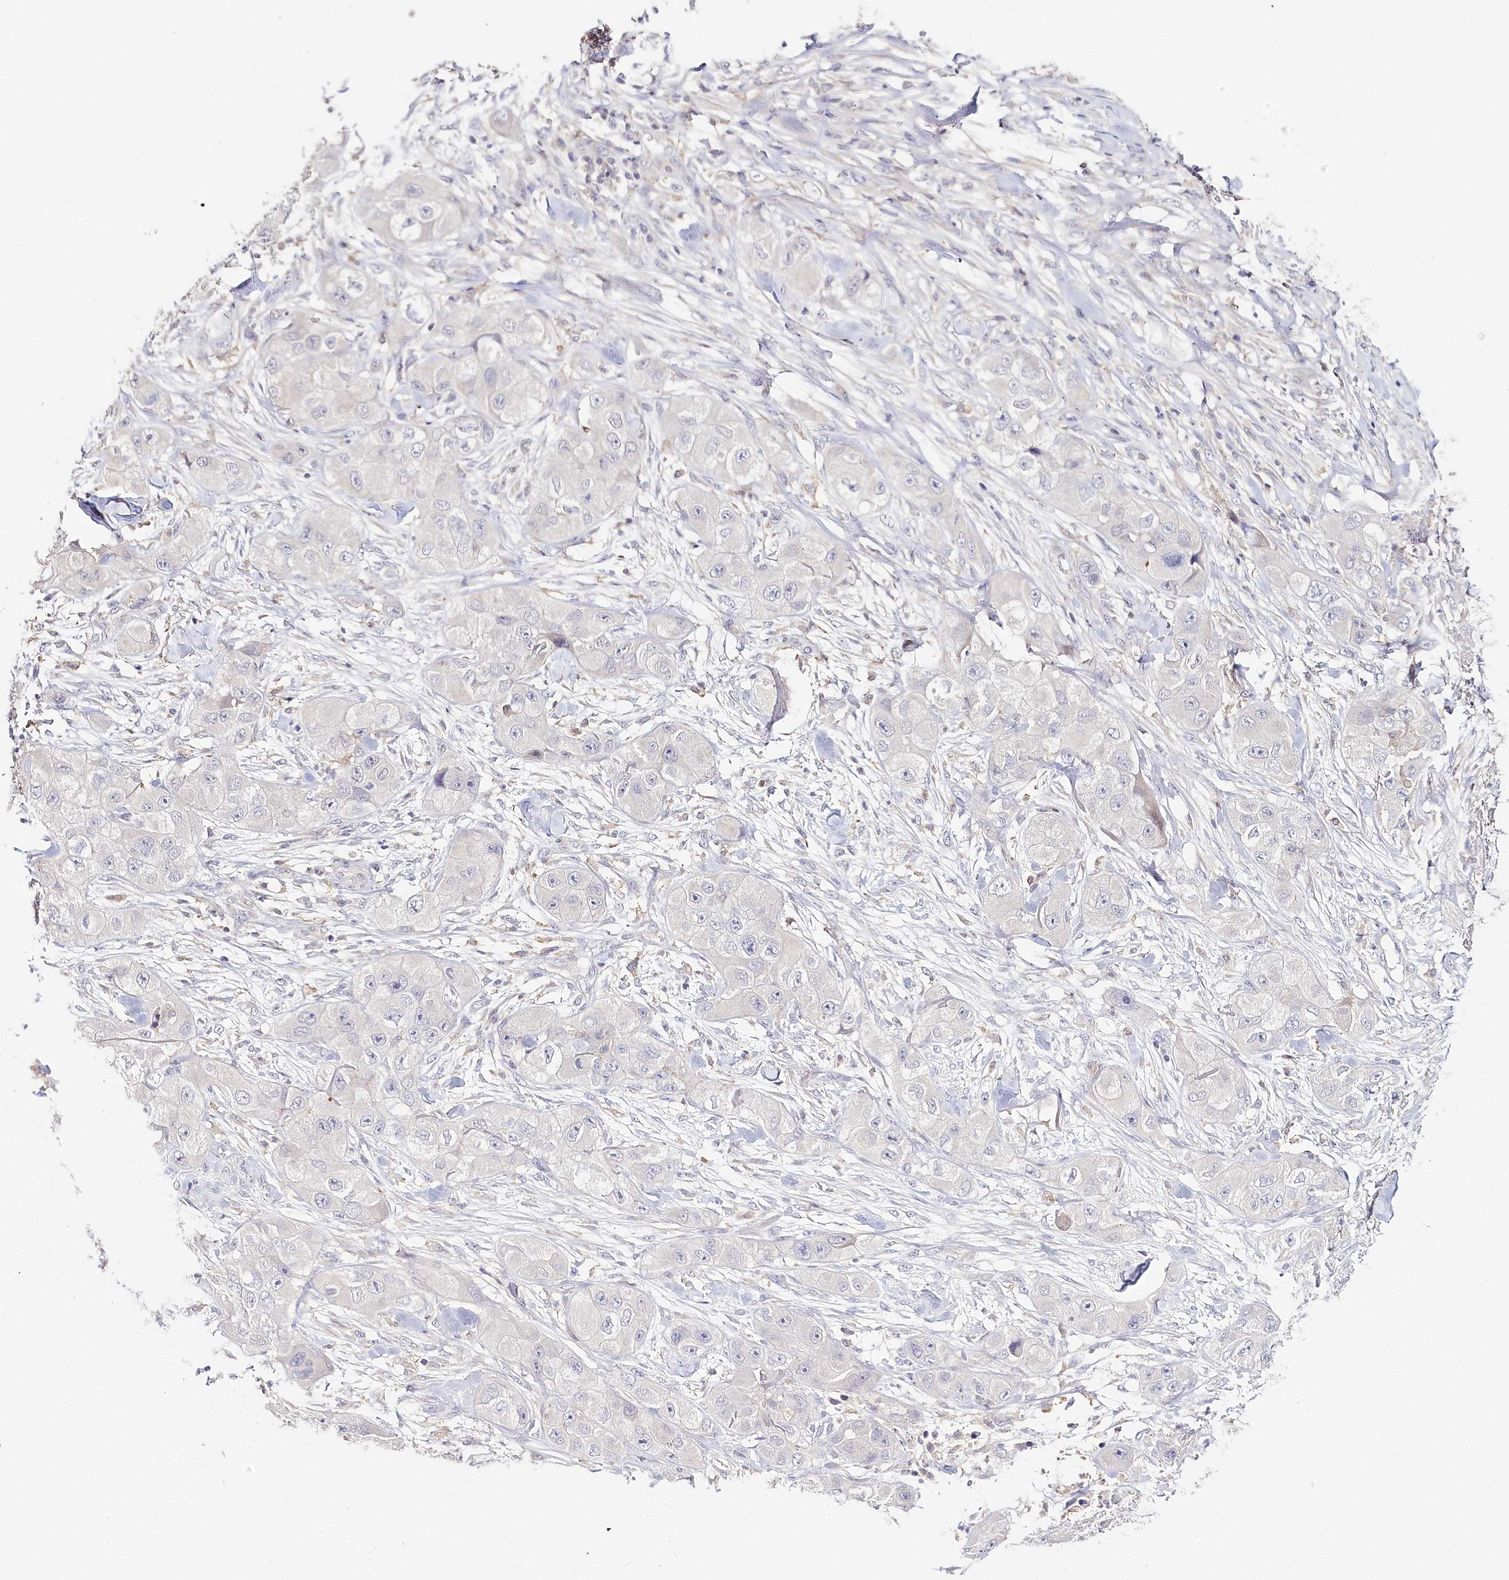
{"staining": {"intensity": "negative", "quantity": "none", "location": "none"}, "tissue": "skin cancer", "cell_type": "Tumor cells", "image_type": "cancer", "snomed": [{"axis": "morphology", "description": "Squamous cell carcinoma, NOS"}, {"axis": "topography", "description": "Skin"}, {"axis": "topography", "description": "Subcutis"}], "caption": "There is no significant expression in tumor cells of squamous cell carcinoma (skin).", "gene": "DAPK1", "patient": {"sex": "male", "age": 73}}